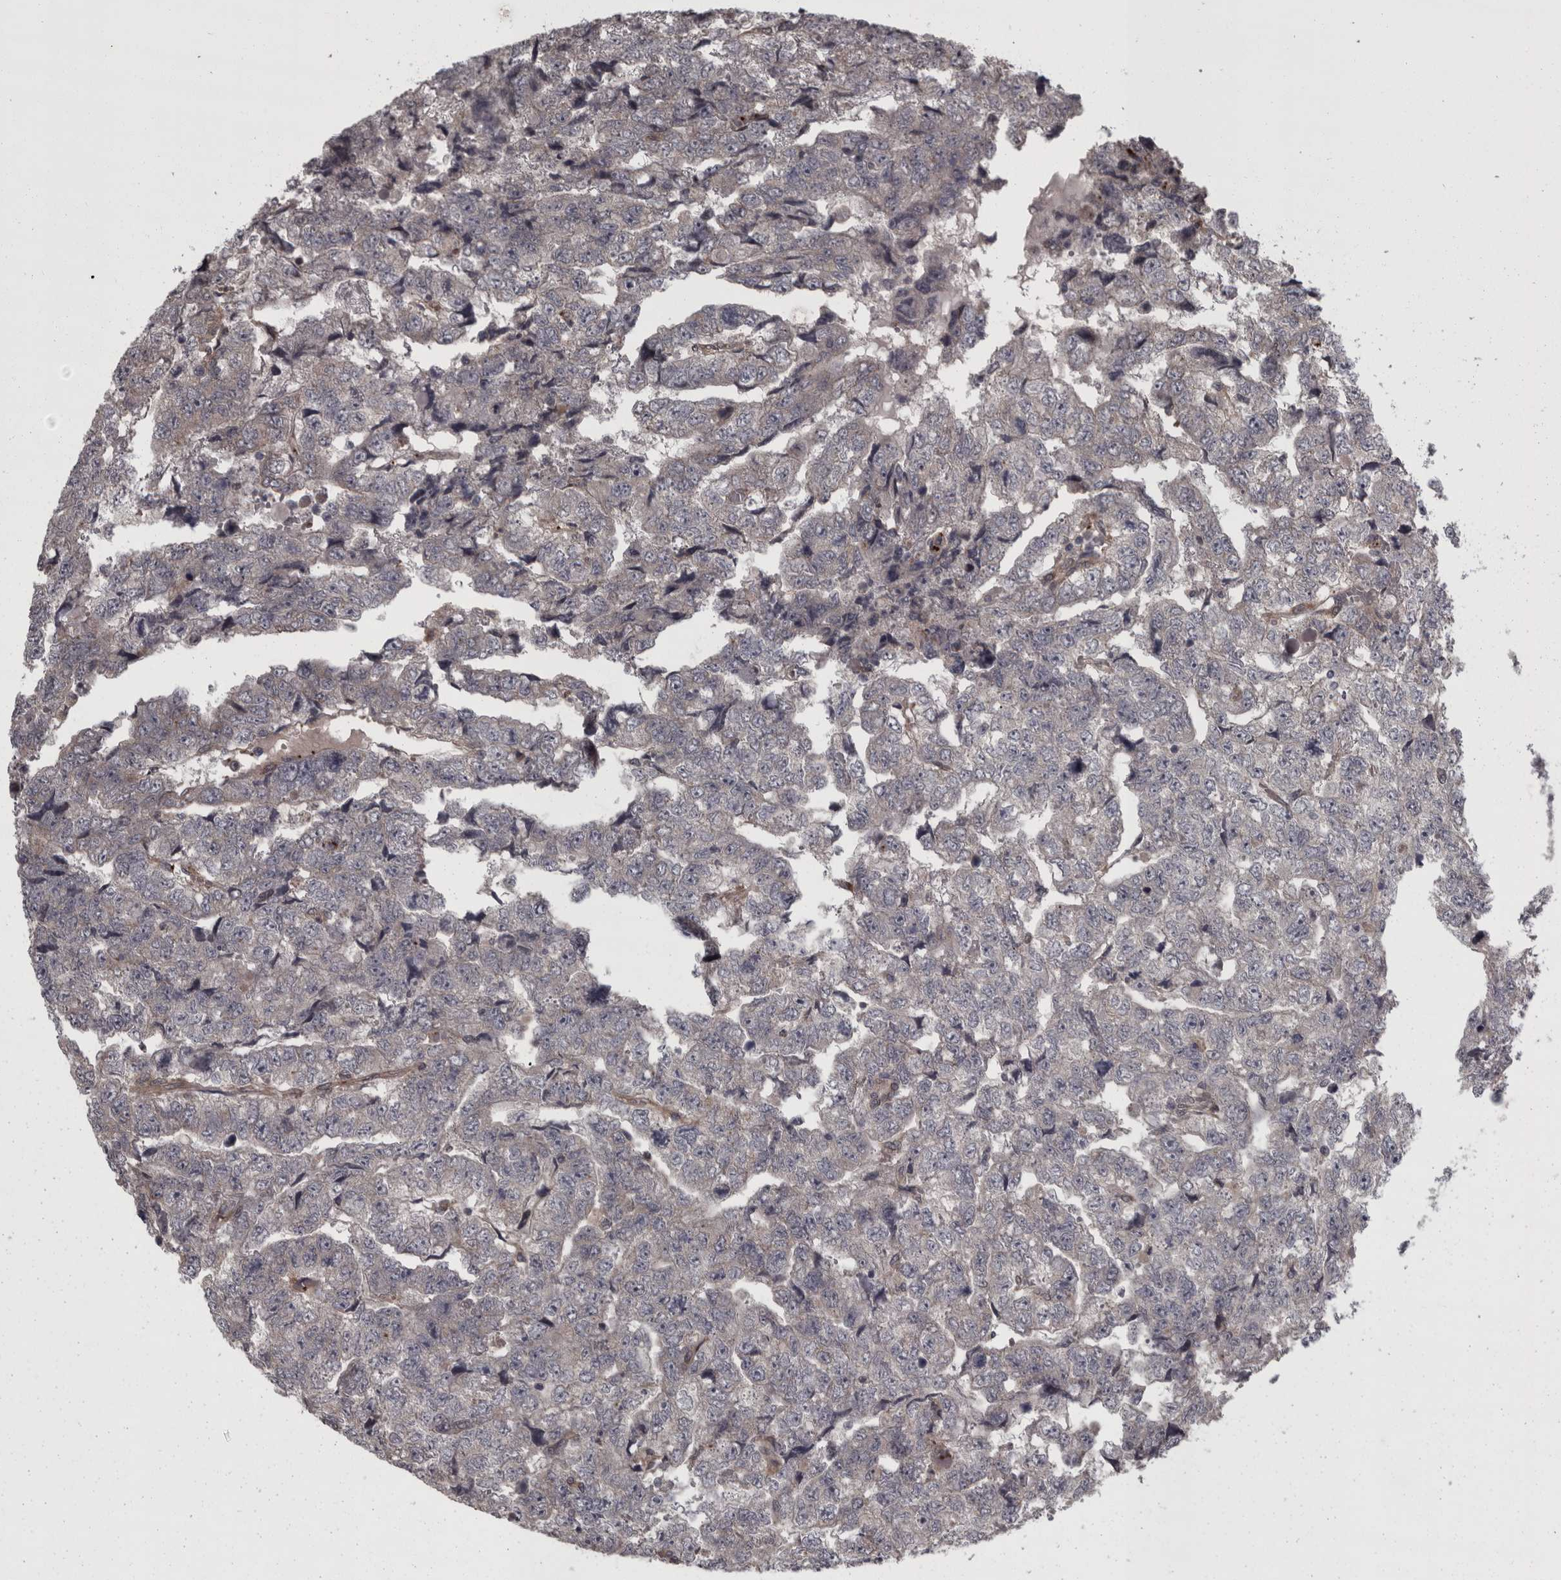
{"staining": {"intensity": "negative", "quantity": "none", "location": "none"}, "tissue": "testis cancer", "cell_type": "Tumor cells", "image_type": "cancer", "snomed": [{"axis": "morphology", "description": "Carcinoma, Embryonal, NOS"}, {"axis": "topography", "description": "Testis"}], "caption": "Protein analysis of testis embryonal carcinoma reveals no significant positivity in tumor cells.", "gene": "RSU1", "patient": {"sex": "male", "age": 36}}